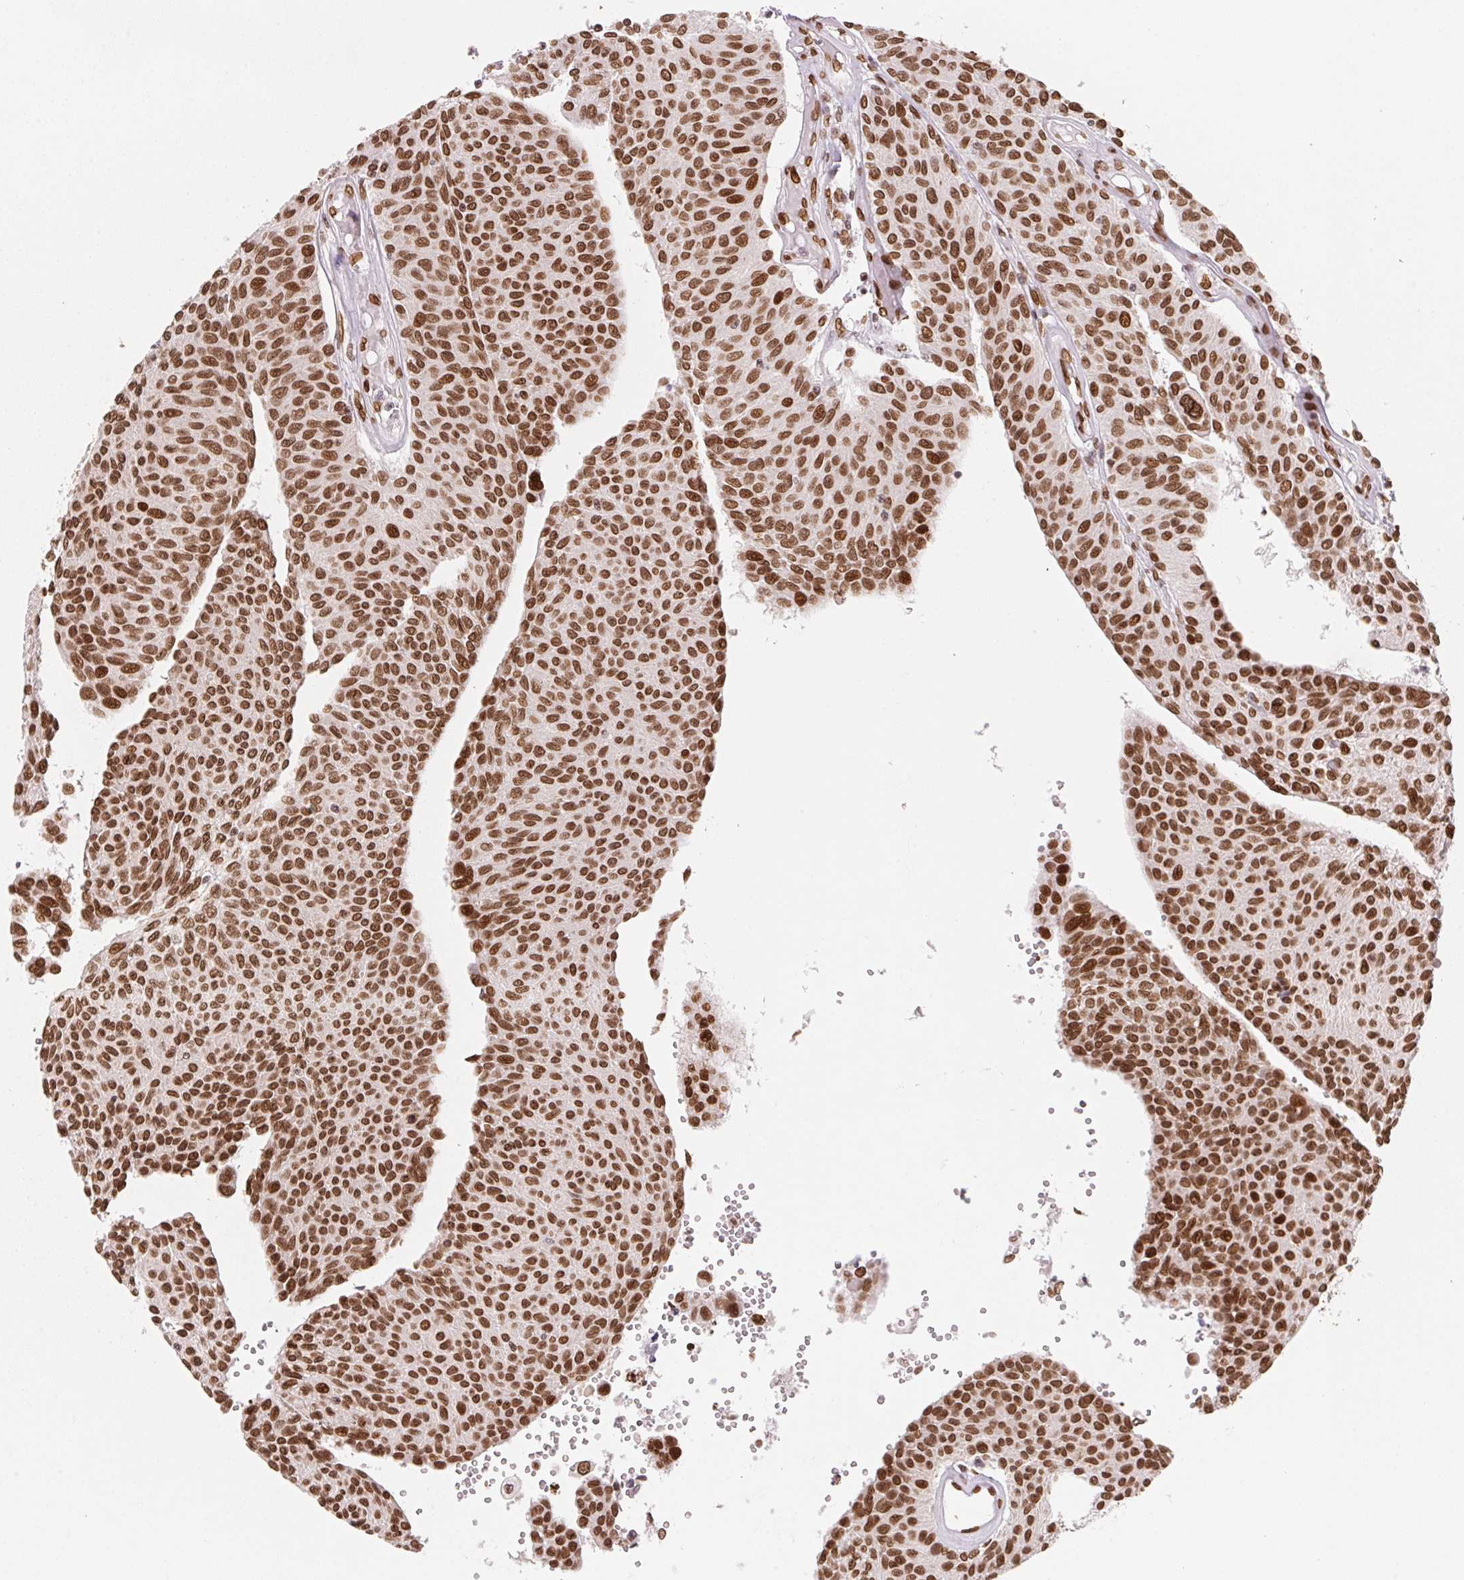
{"staining": {"intensity": "strong", "quantity": ">75%", "location": "nuclear"}, "tissue": "urothelial cancer", "cell_type": "Tumor cells", "image_type": "cancer", "snomed": [{"axis": "morphology", "description": "Urothelial carcinoma, NOS"}, {"axis": "topography", "description": "Urinary bladder"}], "caption": "Human urothelial cancer stained with a protein marker exhibits strong staining in tumor cells.", "gene": "SAP30BP", "patient": {"sex": "male", "age": 55}}